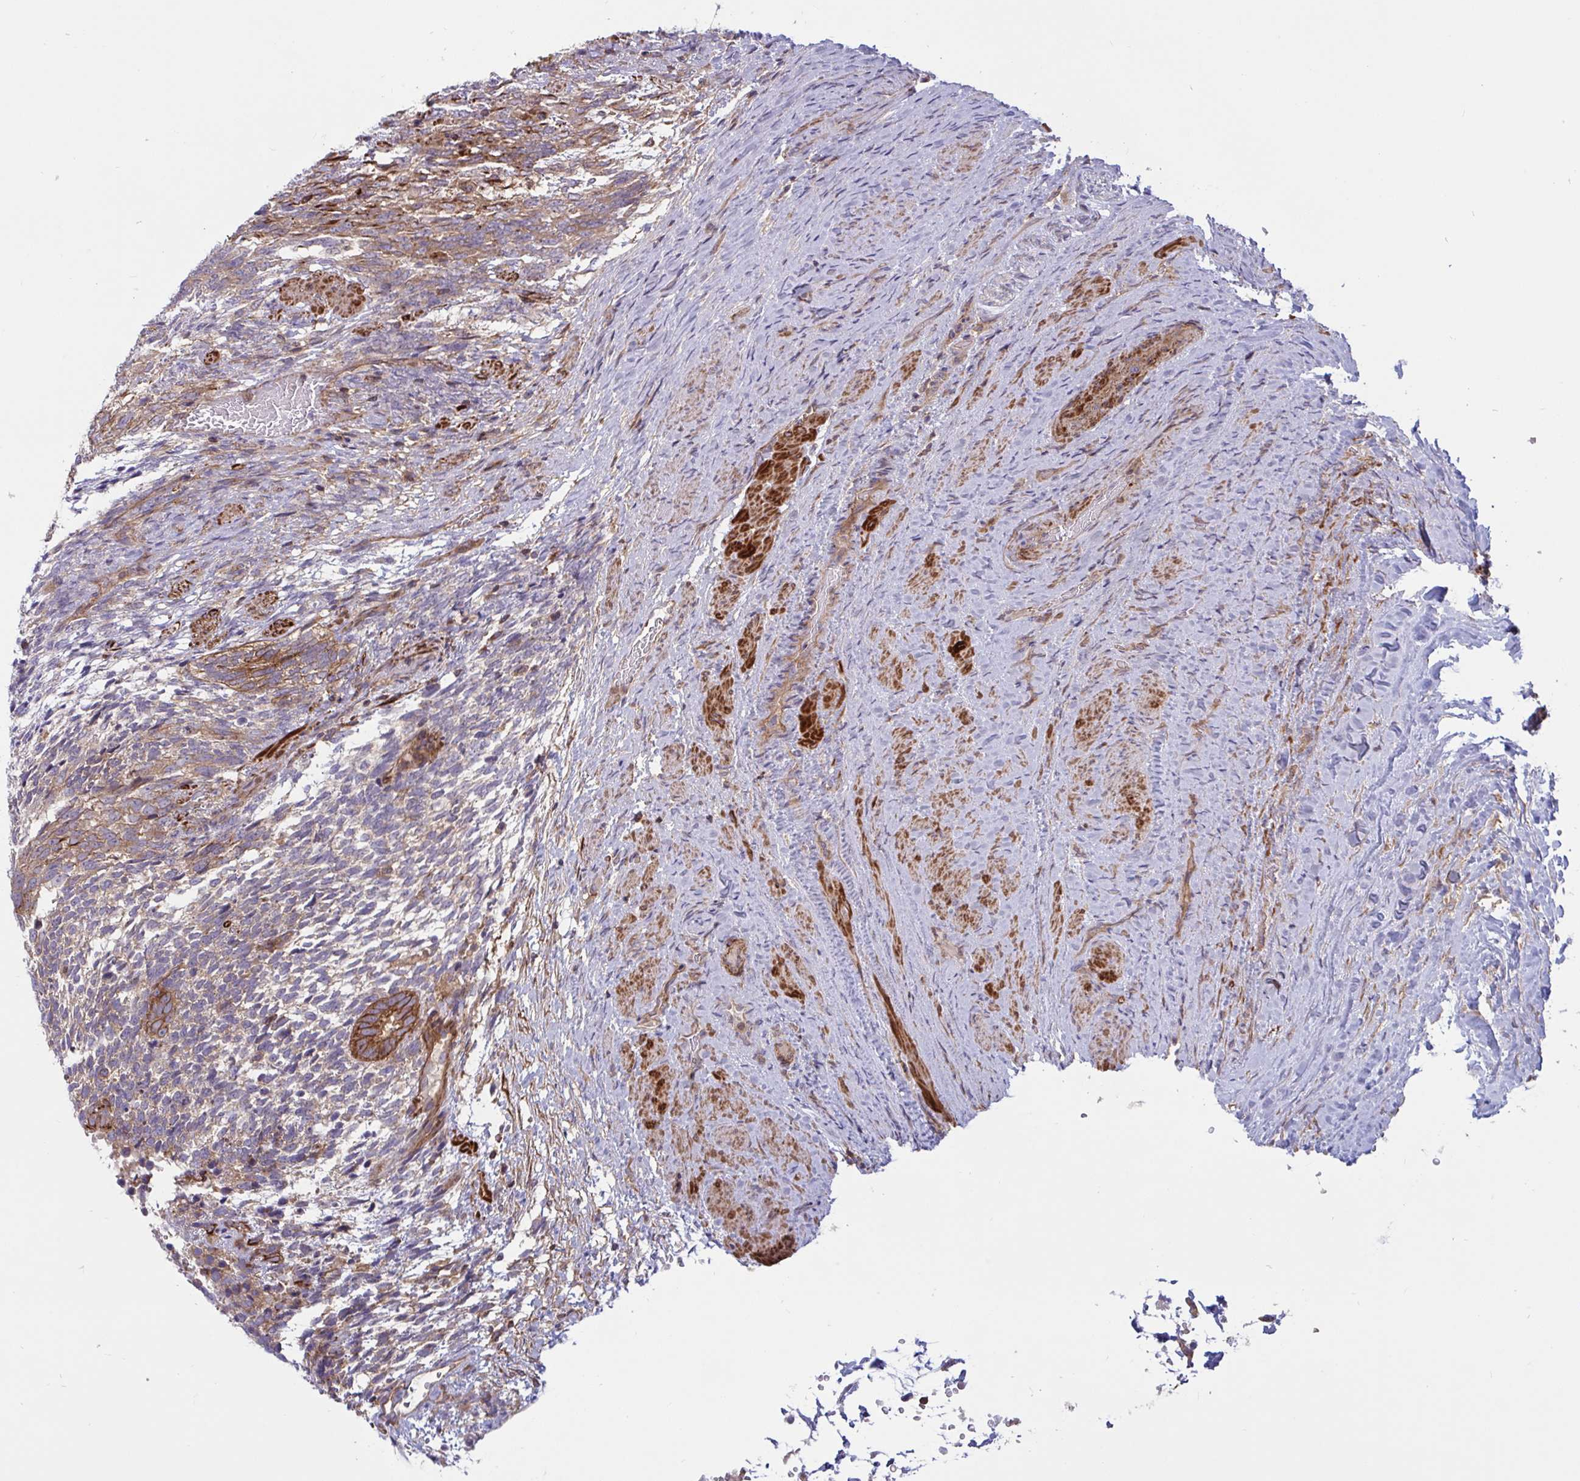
{"staining": {"intensity": "moderate", "quantity": "25%-75%", "location": "cytoplasmic/membranous"}, "tissue": "testis cancer", "cell_type": "Tumor cells", "image_type": "cancer", "snomed": [{"axis": "morphology", "description": "Carcinoma, Embryonal, NOS"}, {"axis": "topography", "description": "Testis"}], "caption": "Embryonal carcinoma (testis) stained with a protein marker shows moderate staining in tumor cells.", "gene": "TANK", "patient": {"sex": "male", "age": 23}}